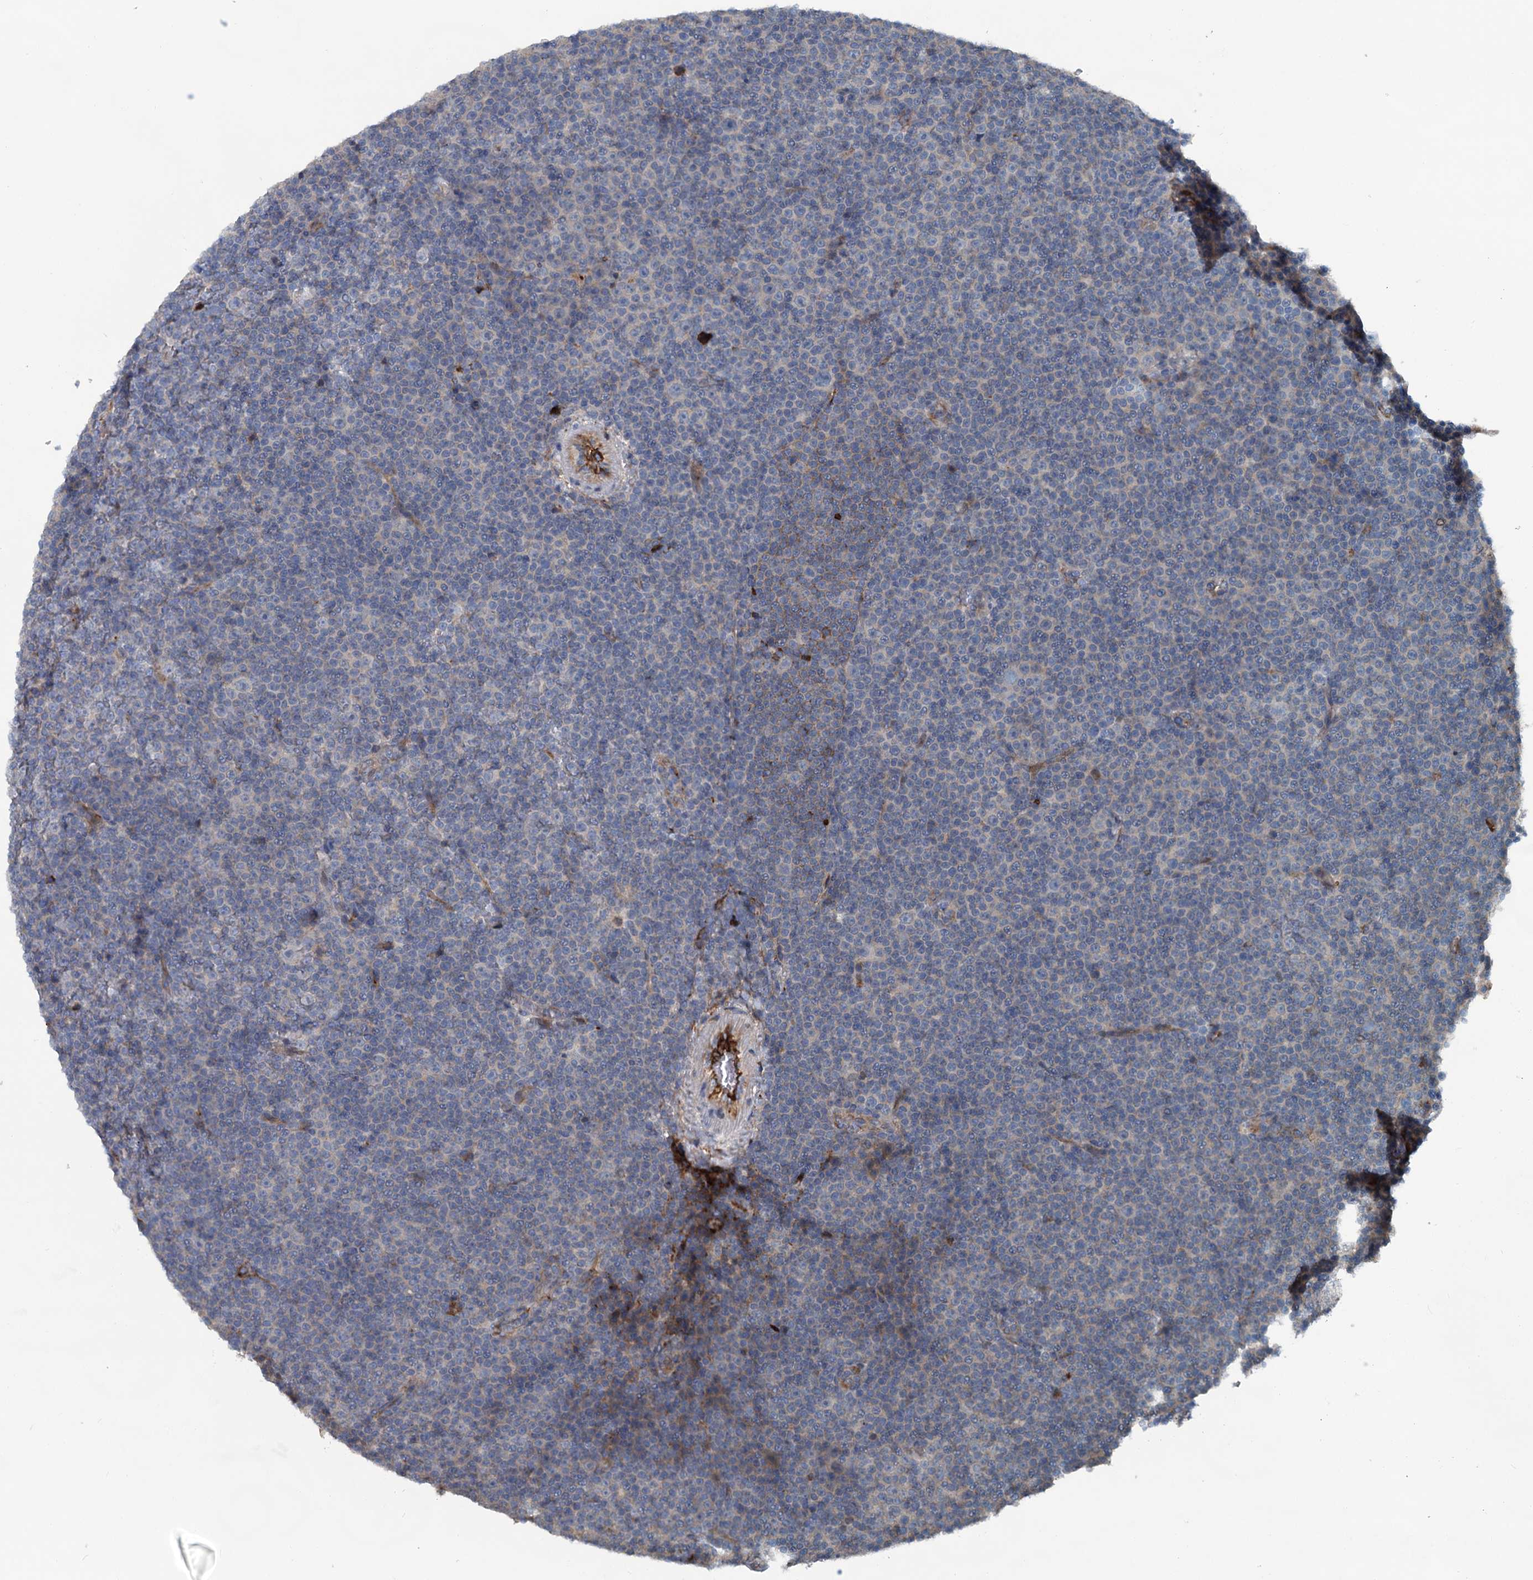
{"staining": {"intensity": "negative", "quantity": "none", "location": "none"}, "tissue": "lymphoma", "cell_type": "Tumor cells", "image_type": "cancer", "snomed": [{"axis": "morphology", "description": "Malignant lymphoma, non-Hodgkin's type, Low grade"}, {"axis": "topography", "description": "Lymph node"}], "caption": "Immunohistochemistry (IHC) of lymphoma reveals no staining in tumor cells.", "gene": "TEDC1", "patient": {"sex": "female", "age": 67}}